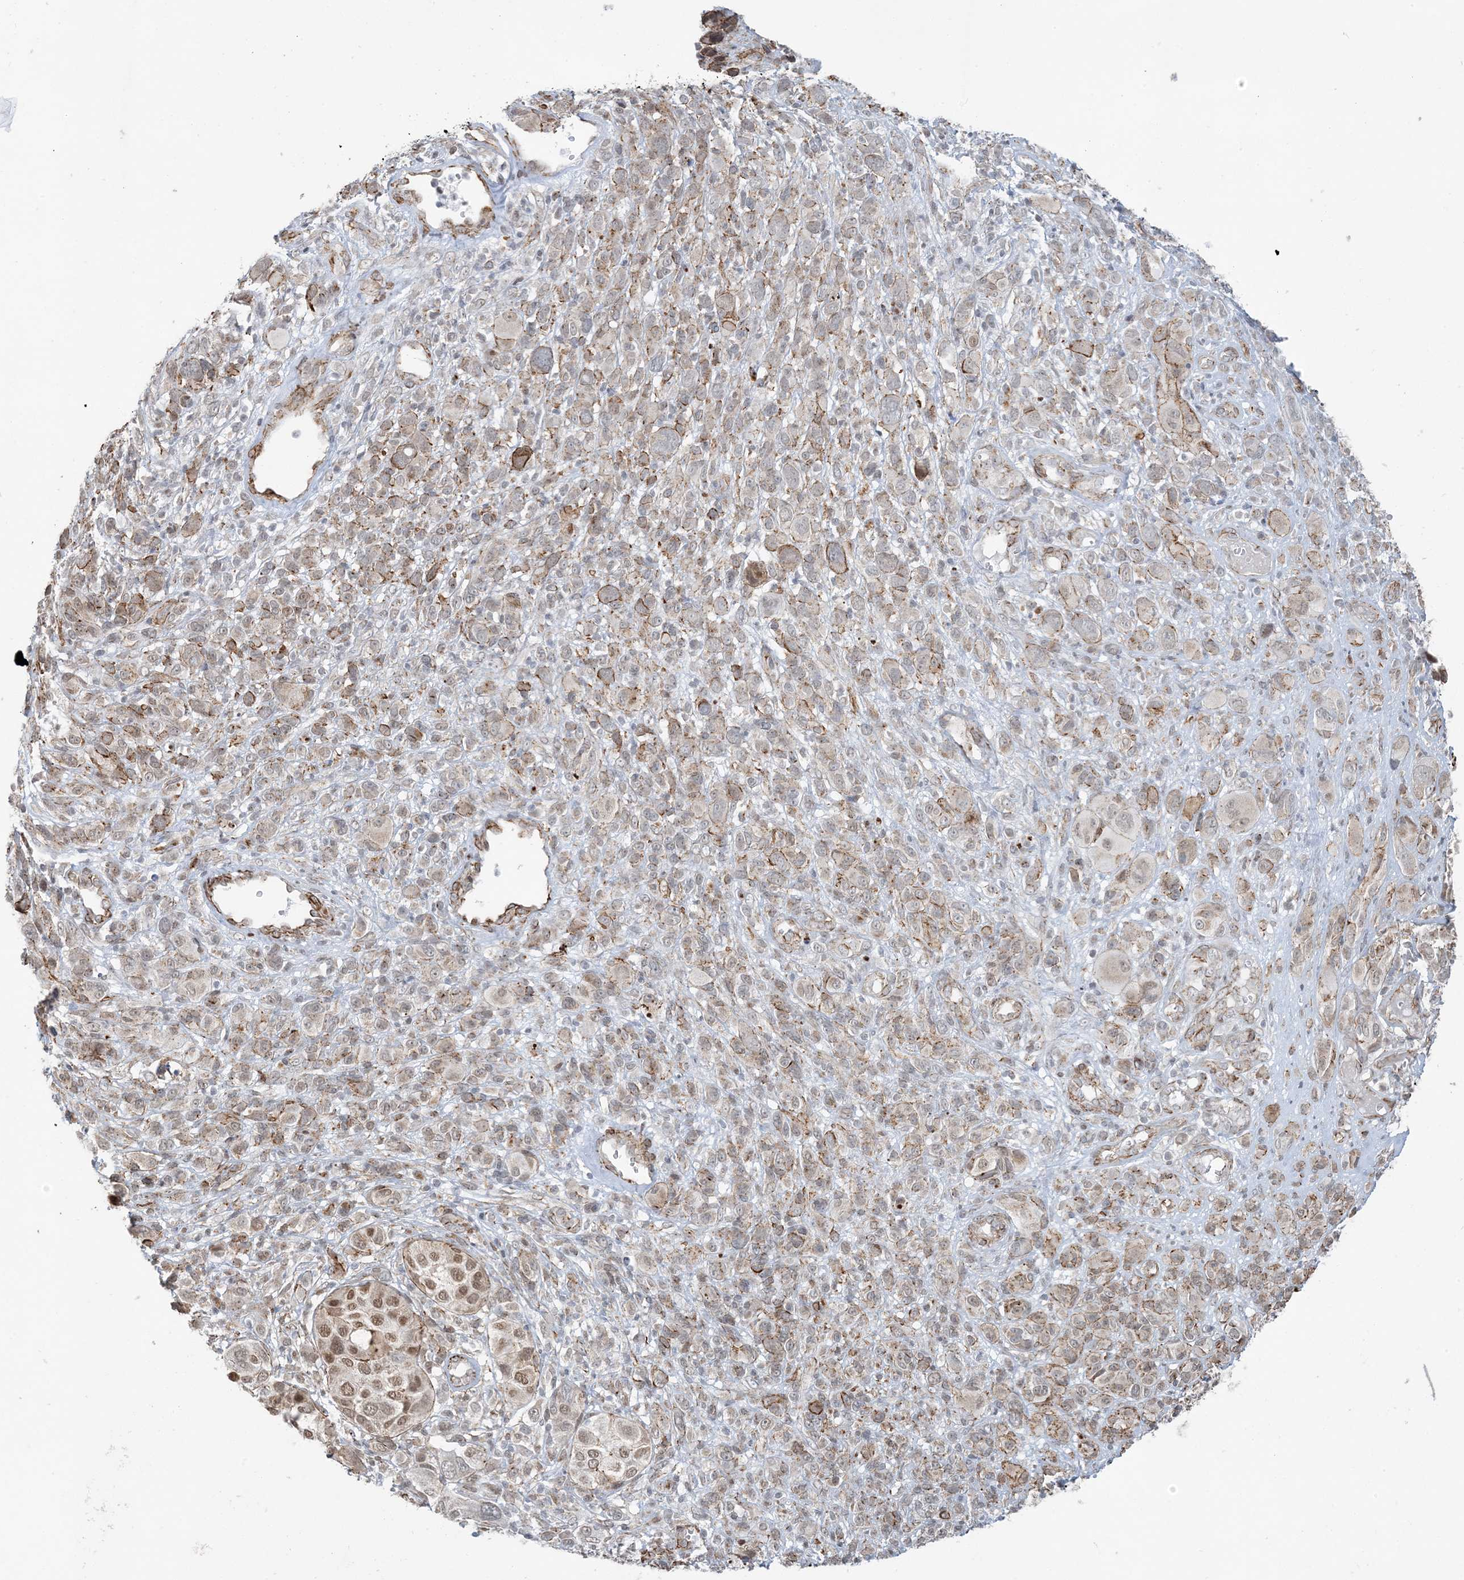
{"staining": {"intensity": "moderate", "quantity": "25%-75%", "location": "cytoplasmic/membranous,nuclear"}, "tissue": "melanoma", "cell_type": "Tumor cells", "image_type": "cancer", "snomed": [{"axis": "morphology", "description": "Malignant melanoma, NOS"}, {"axis": "topography", "description": "Skin of trunk"}], "caption": "Human melanoma stained for a protein (brown) displays moderate cytoplasmic/membranous and nuclear positive expression in about 25%-75% of tumor cells.", "gene": "CHCHD4", "patient": {"sex": "male", "age": 71}}